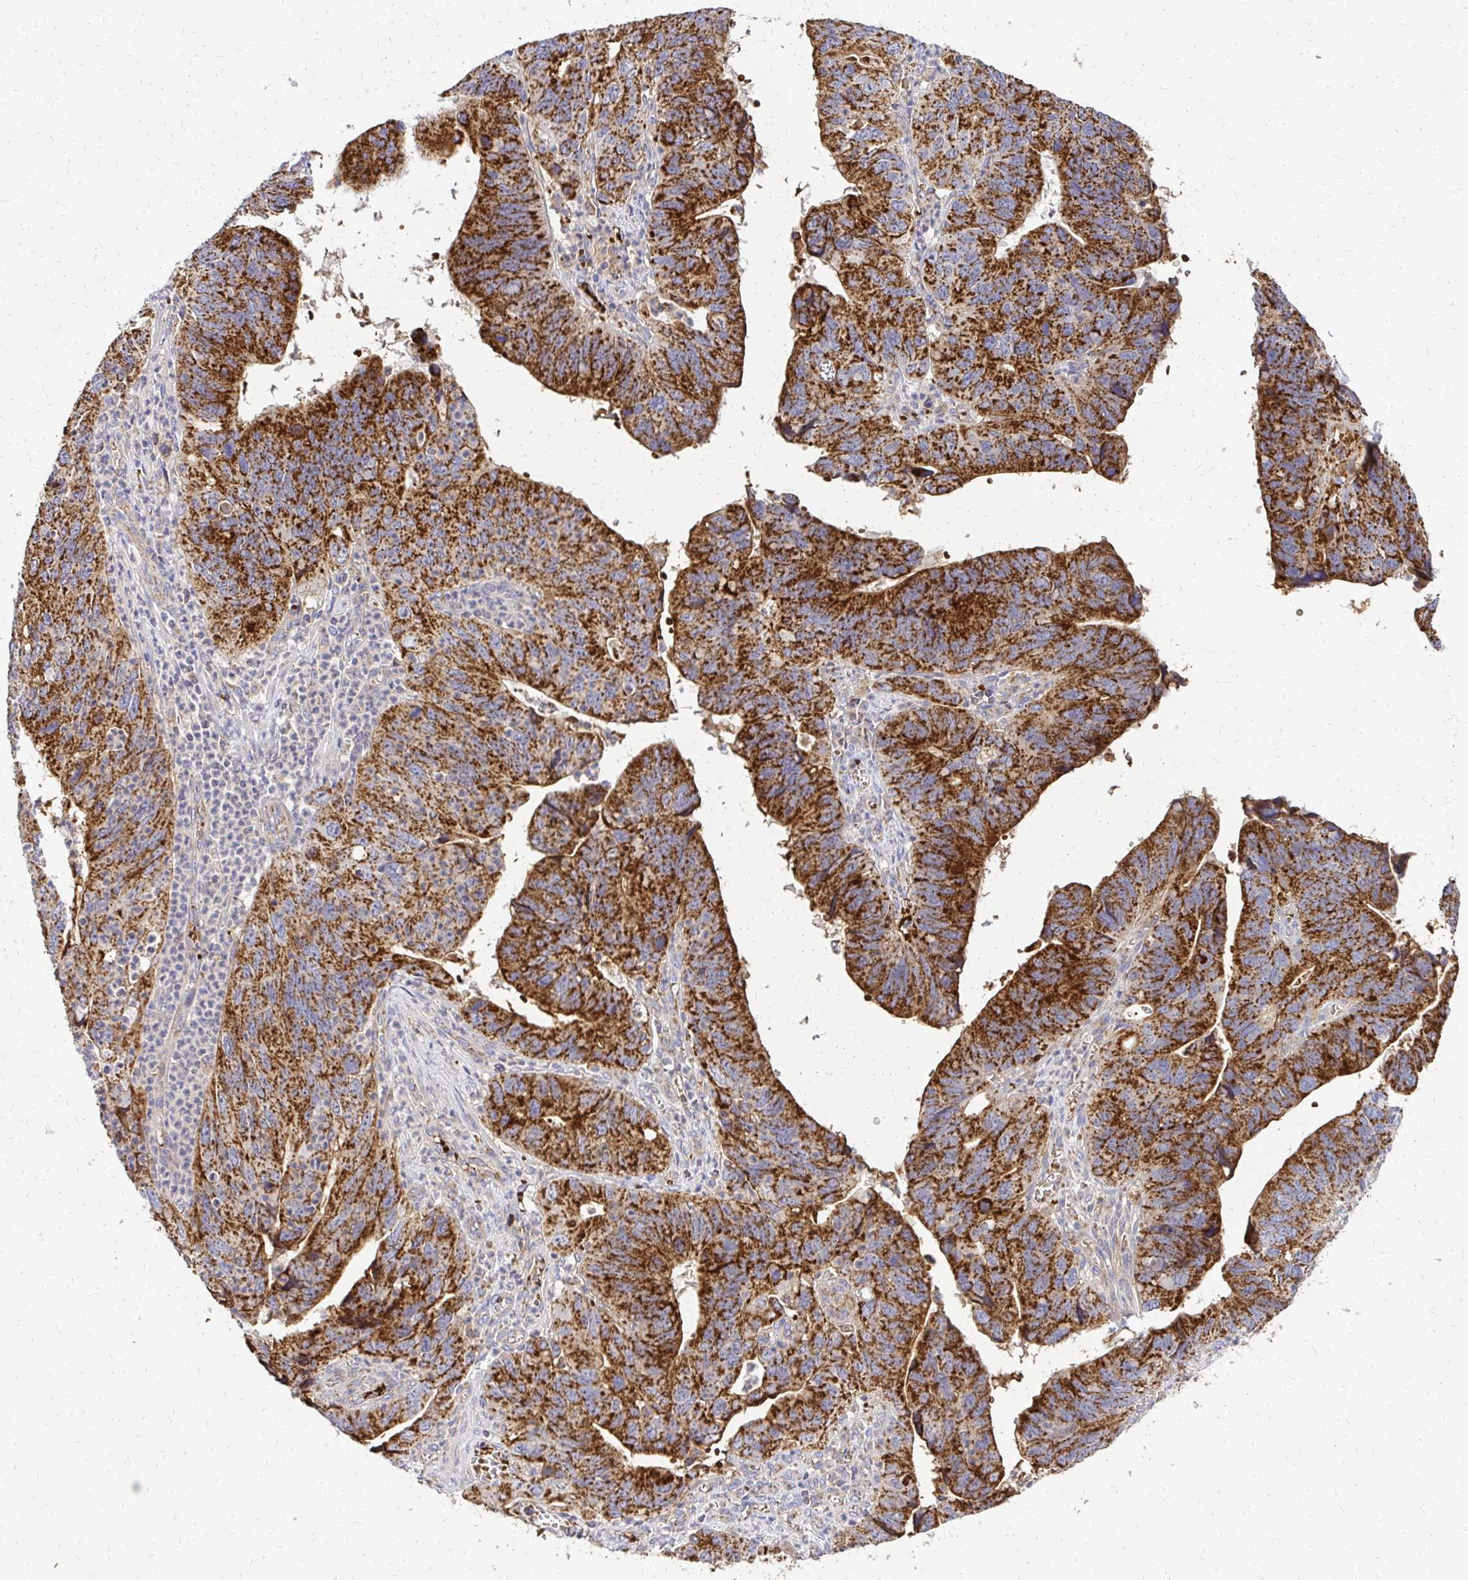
{"staining": {"intensity": "strong", "quantity": ">75%", "location": "cytoplasmic/membranous"}, "tissue": "stomach cancer", "cell_type": "Tumor cells", "image_type": "cancer", "snomed": [{"axis": "morphology", "description": "Adenocarcinoma, NOS"}, {"axis": "topography", "description": "Stomach"}], "caption": "Immunohistochemistry micrograph of neoplastic tissue: human stomach cancer (adenocarcinoma) stained using immunohistochemistry demonstrates high levels of strong protein expression localized specifically in the cytoplasmic/membranous of tumor cells, appearing as a cytoplasmic/membranous brown color.", "gene": "MRPL13", "patient": {"sex": "male", "age": 59}}